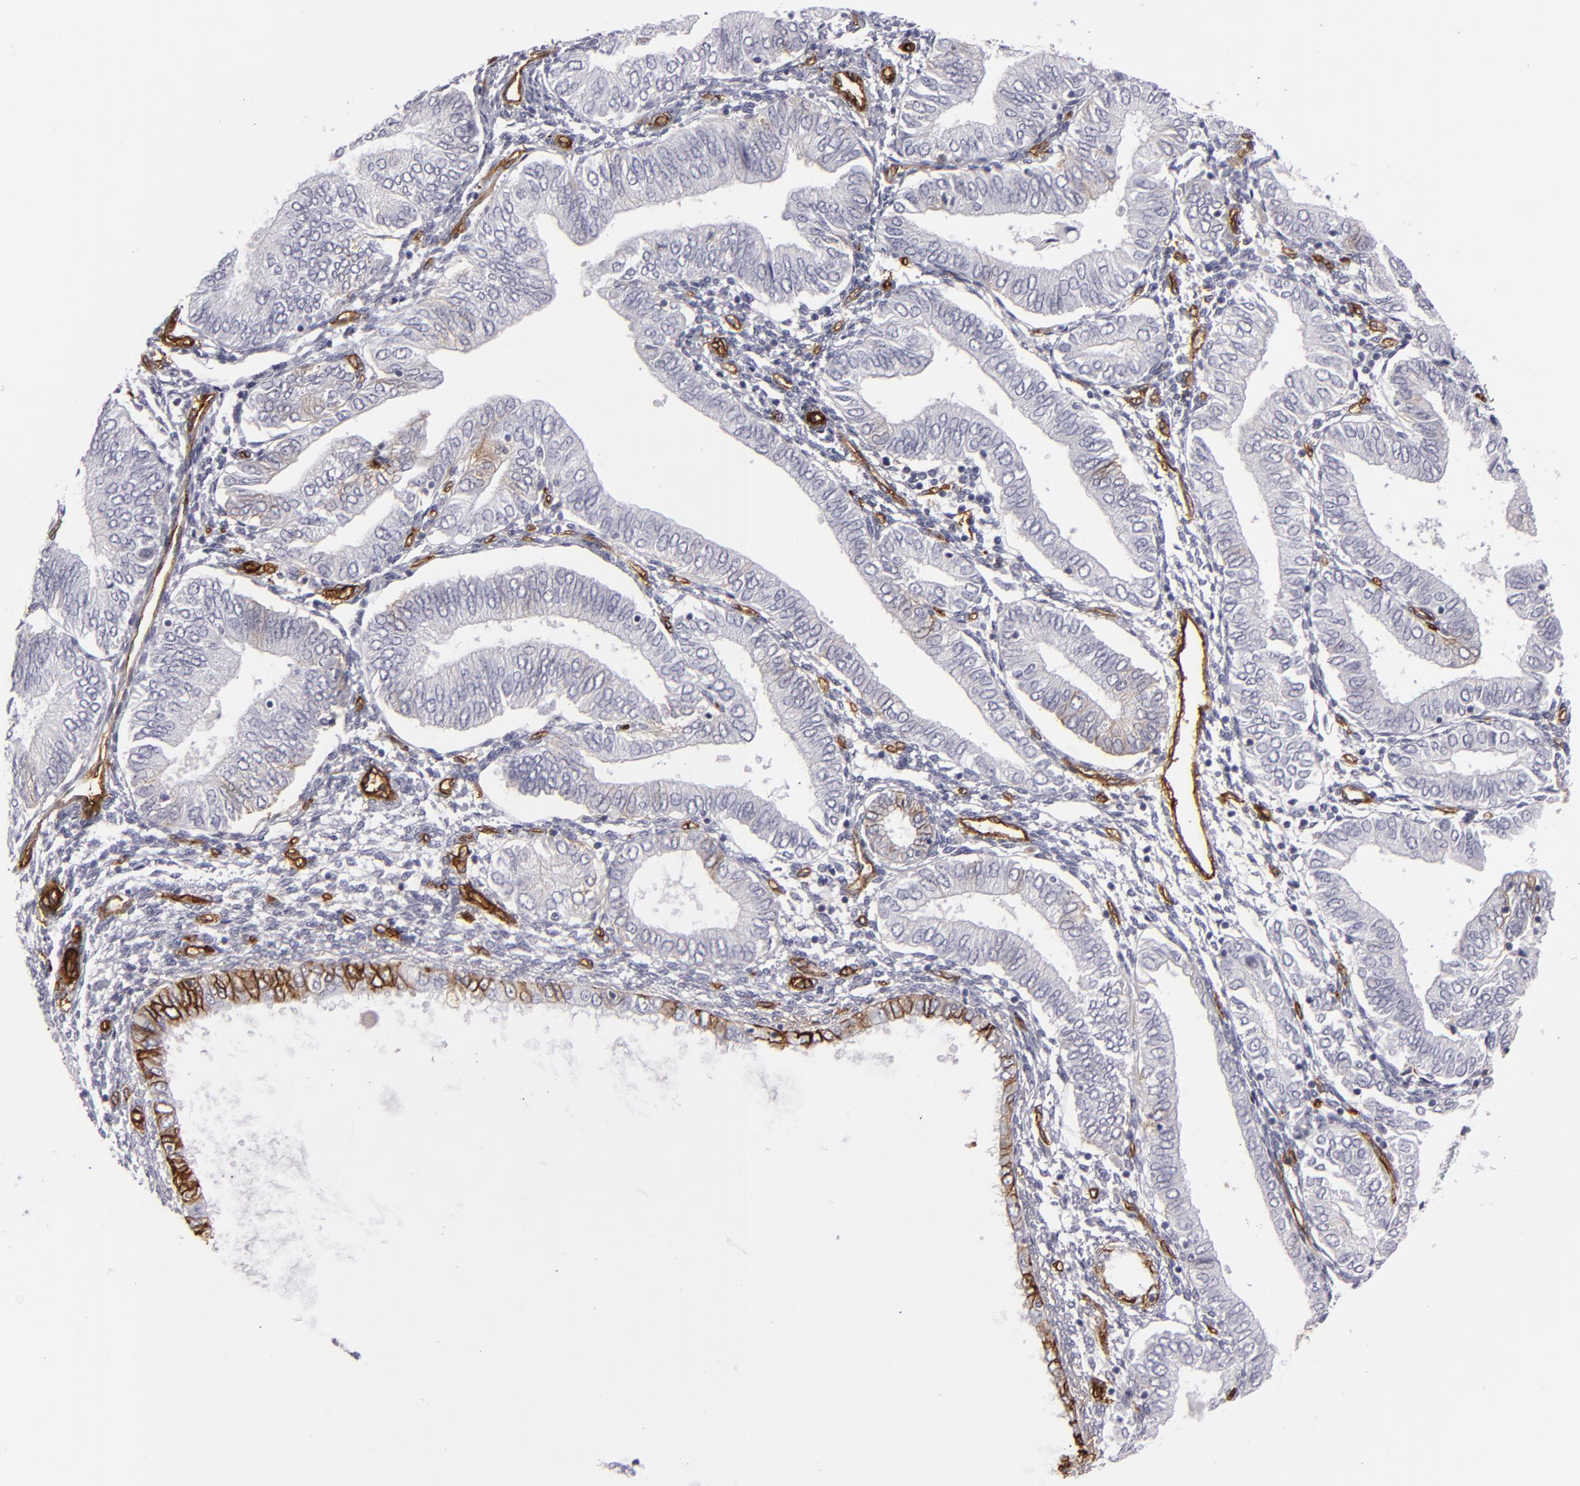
{"staining": {"intensity": "negative", "quantity": "none", "location": "none"}, "tissue": "endometrial cancer", "cell_type": "Tumor cells", "image_type": "cancer", "snomed": [{"axis": "morphology", "description": "Adenocarcinoma, NOS"}, {"axis": "topography", "description": "Endometrium"}], "caption": "A micrograph of endometrial cancer stained for a protein demonstrates no brown staining in tumor cells.", "gene": "MCAM", "patient": {"sex": "female", "age": 51}}